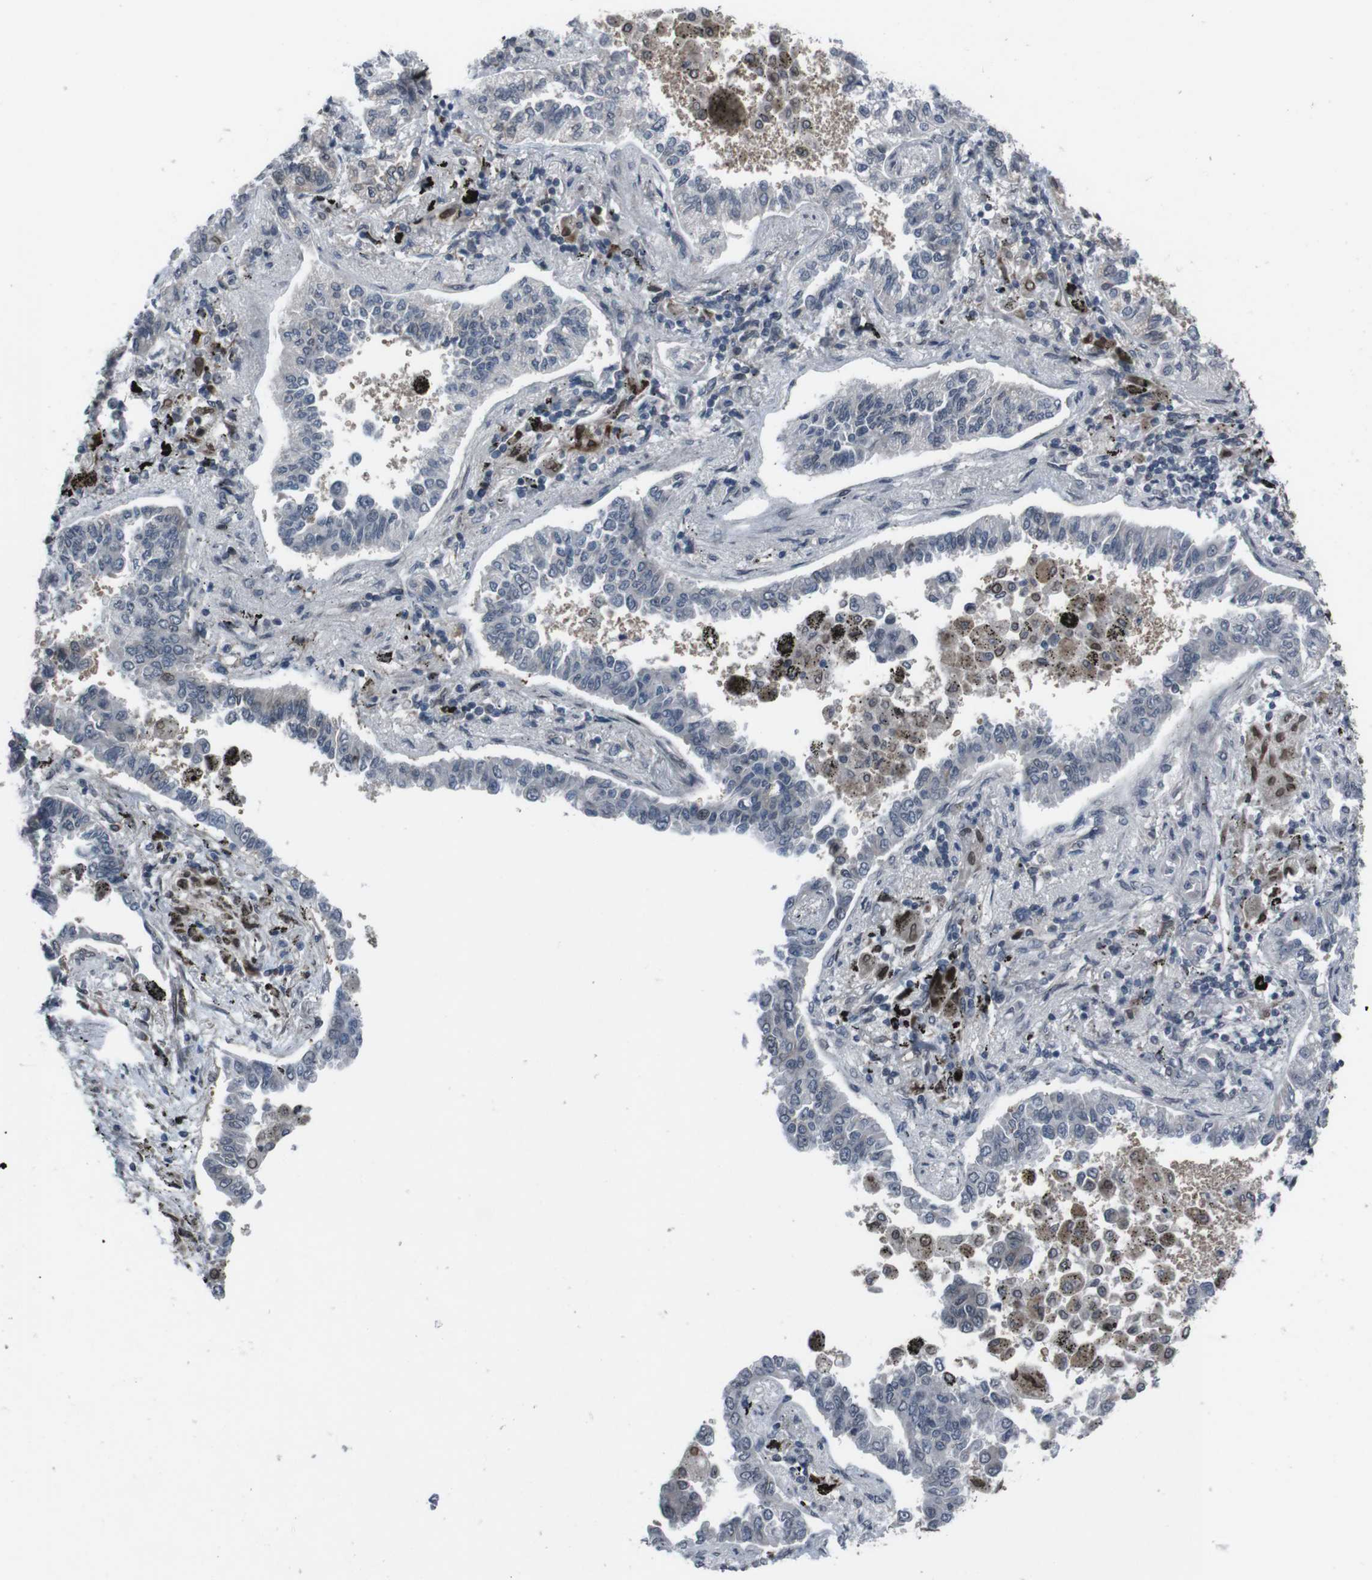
{"staining": {"intensity": "negative", "quantity": "none", "location": "none"}, "tissue": "lung cancer", "cell_type": "Tumor cells", "image_type": "cancer", "snomed": [{"axis": "morphology", "description": "Normal tissue, NOS"}, {"axis": "morphology", "description": "Adenocarcinoma, NOS"}, {"axis": "topography", "description": "Lung"}], "caption": "Immunohistochemical staining of lung adenocarcinoma shows no significant positivity in tumor cells.", "gene": "SS18L1", "patient": {"sex": "male", "age": 59}}